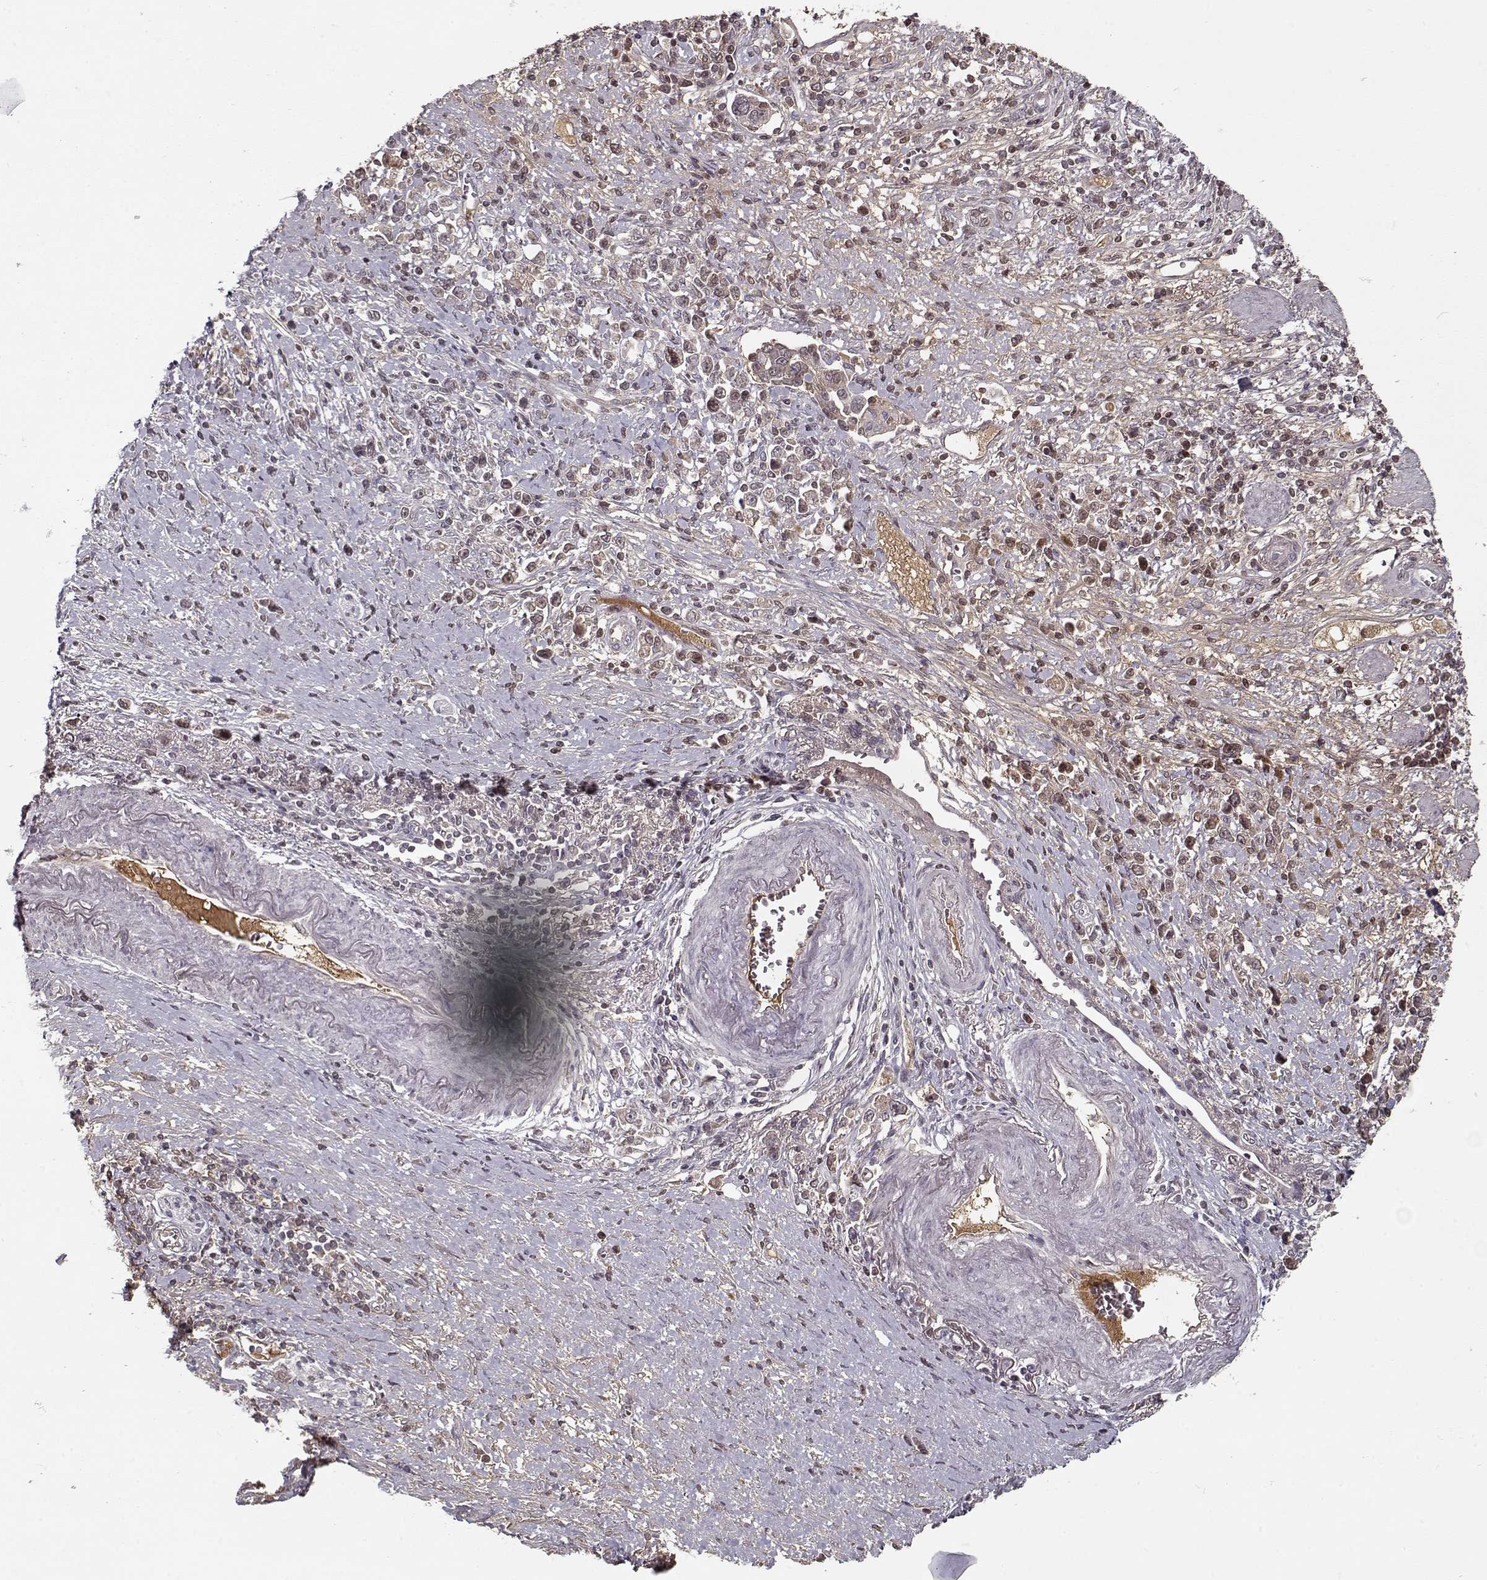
{"staining": {"intensity": "weak", "quantity": "25%-75%", "location": "cytoplasmic/membranous,nuclear"}, "tissue": "stomach cancer", "cell_type": "Tumor cells", "image_type": "cancer", "snomed": [{"axis": "morphology", "description": "Adenocarcinoma, NOS"}, {"axis": "topography", "description": "Stomach"}], "caption": "Tumor cells show low levels of weak cytoplasmic/membranous and nuclear expression in approximately 25%-75% of cells in human stomach adenocarcinoma.", "gene": "AFM", "patient": {"sex": "male", "age": 63}}